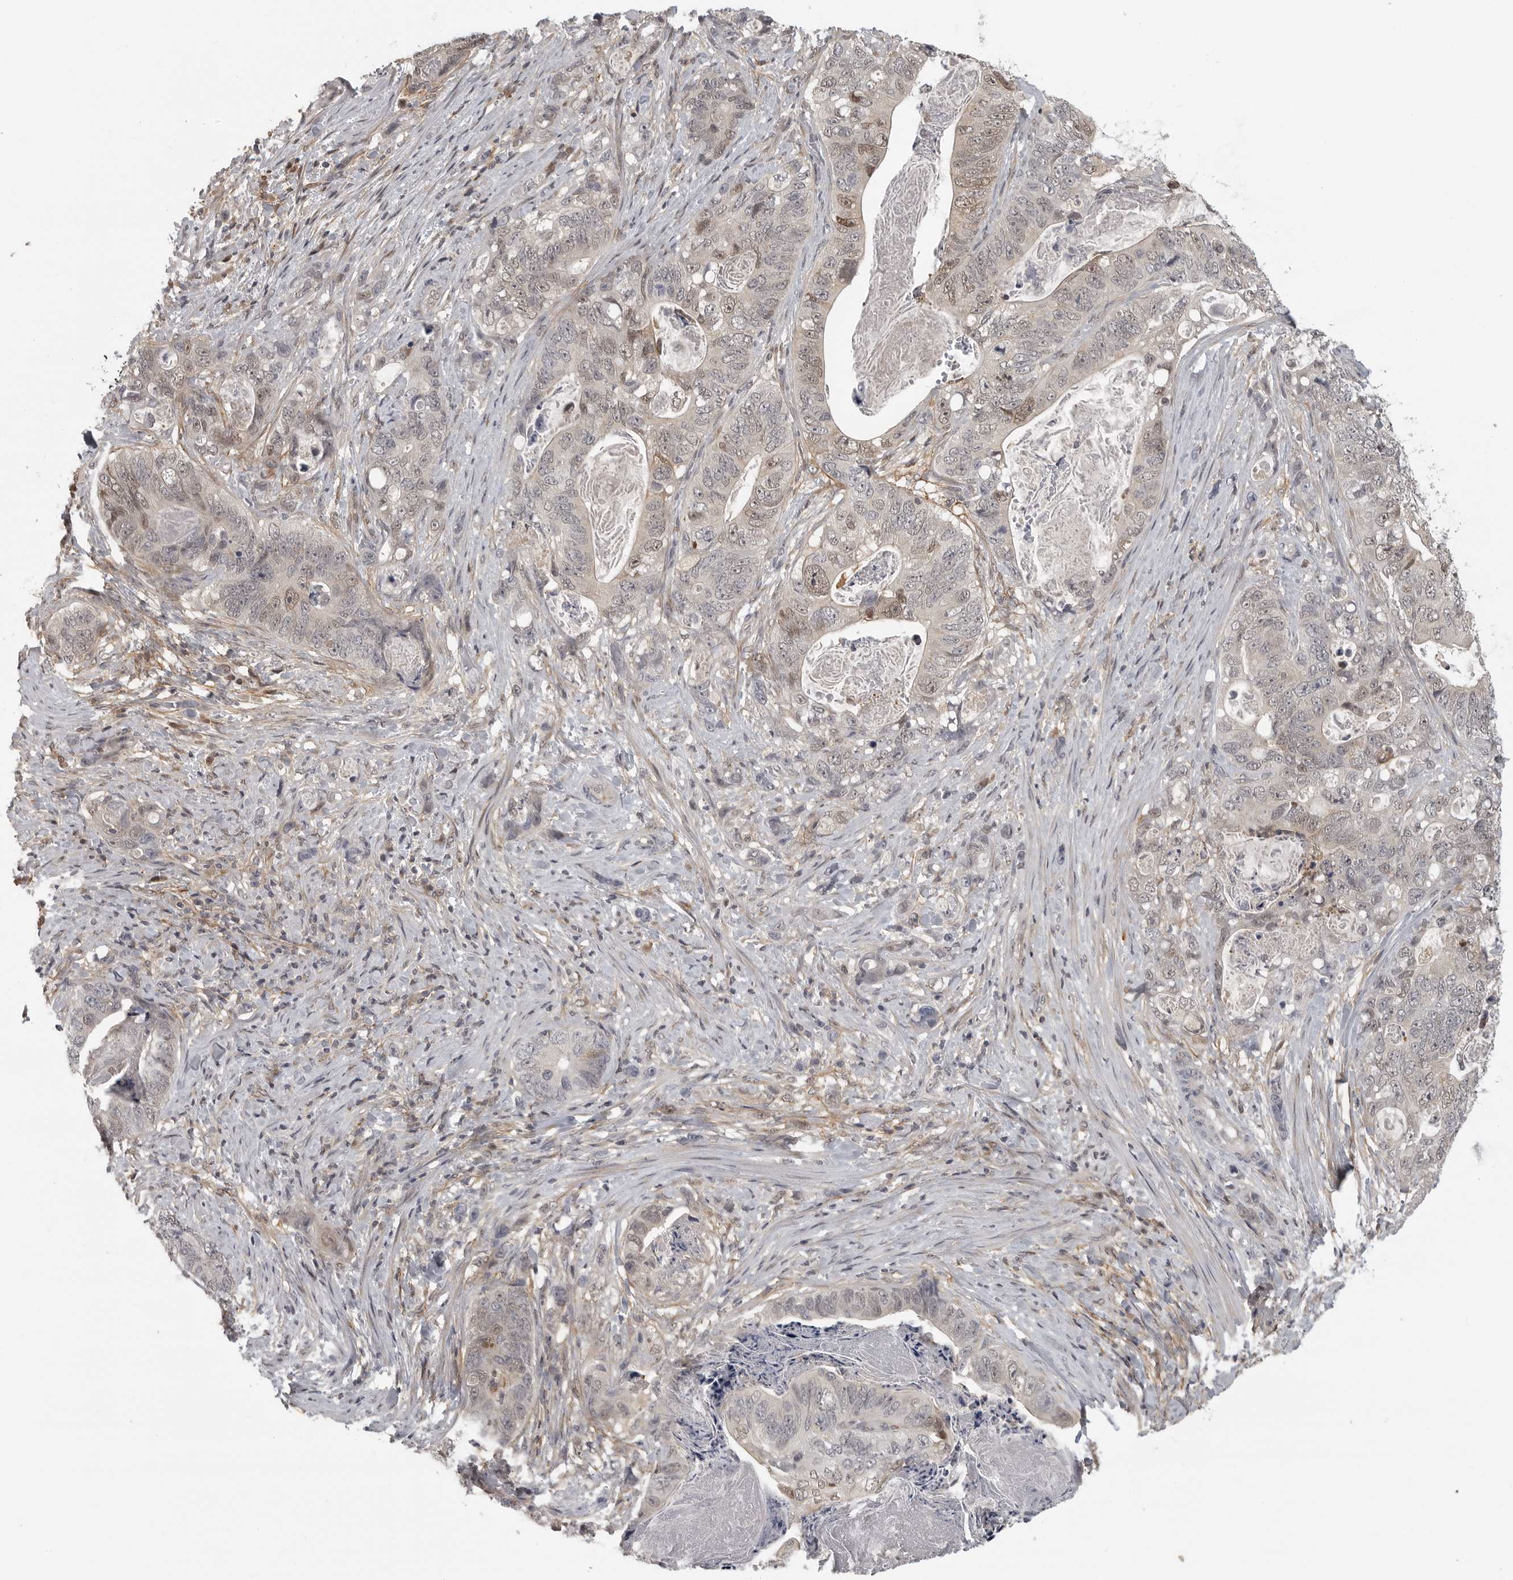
{"staining": {"intensity": "weak", "quantity": "<25%", "location": "nuclear"}, "tissue": "stomach cancer", "cell_type": "Tumor cells", "image_type": "cancer", "snomed": [{"axis": "morphology", "description": "Normal tissue, NOS"}, {"axis": "morphology", "description": "Adenocarcinoma, NOS"}, {"axis": "topography", "description": "Stomach"}], "caption": "A histopathology image of stomach adenocarcinoma stained for a protein displays no brown staining in tumor cells.", "gene": "UROD", "patient": {"sex": "female", "age": 89}}